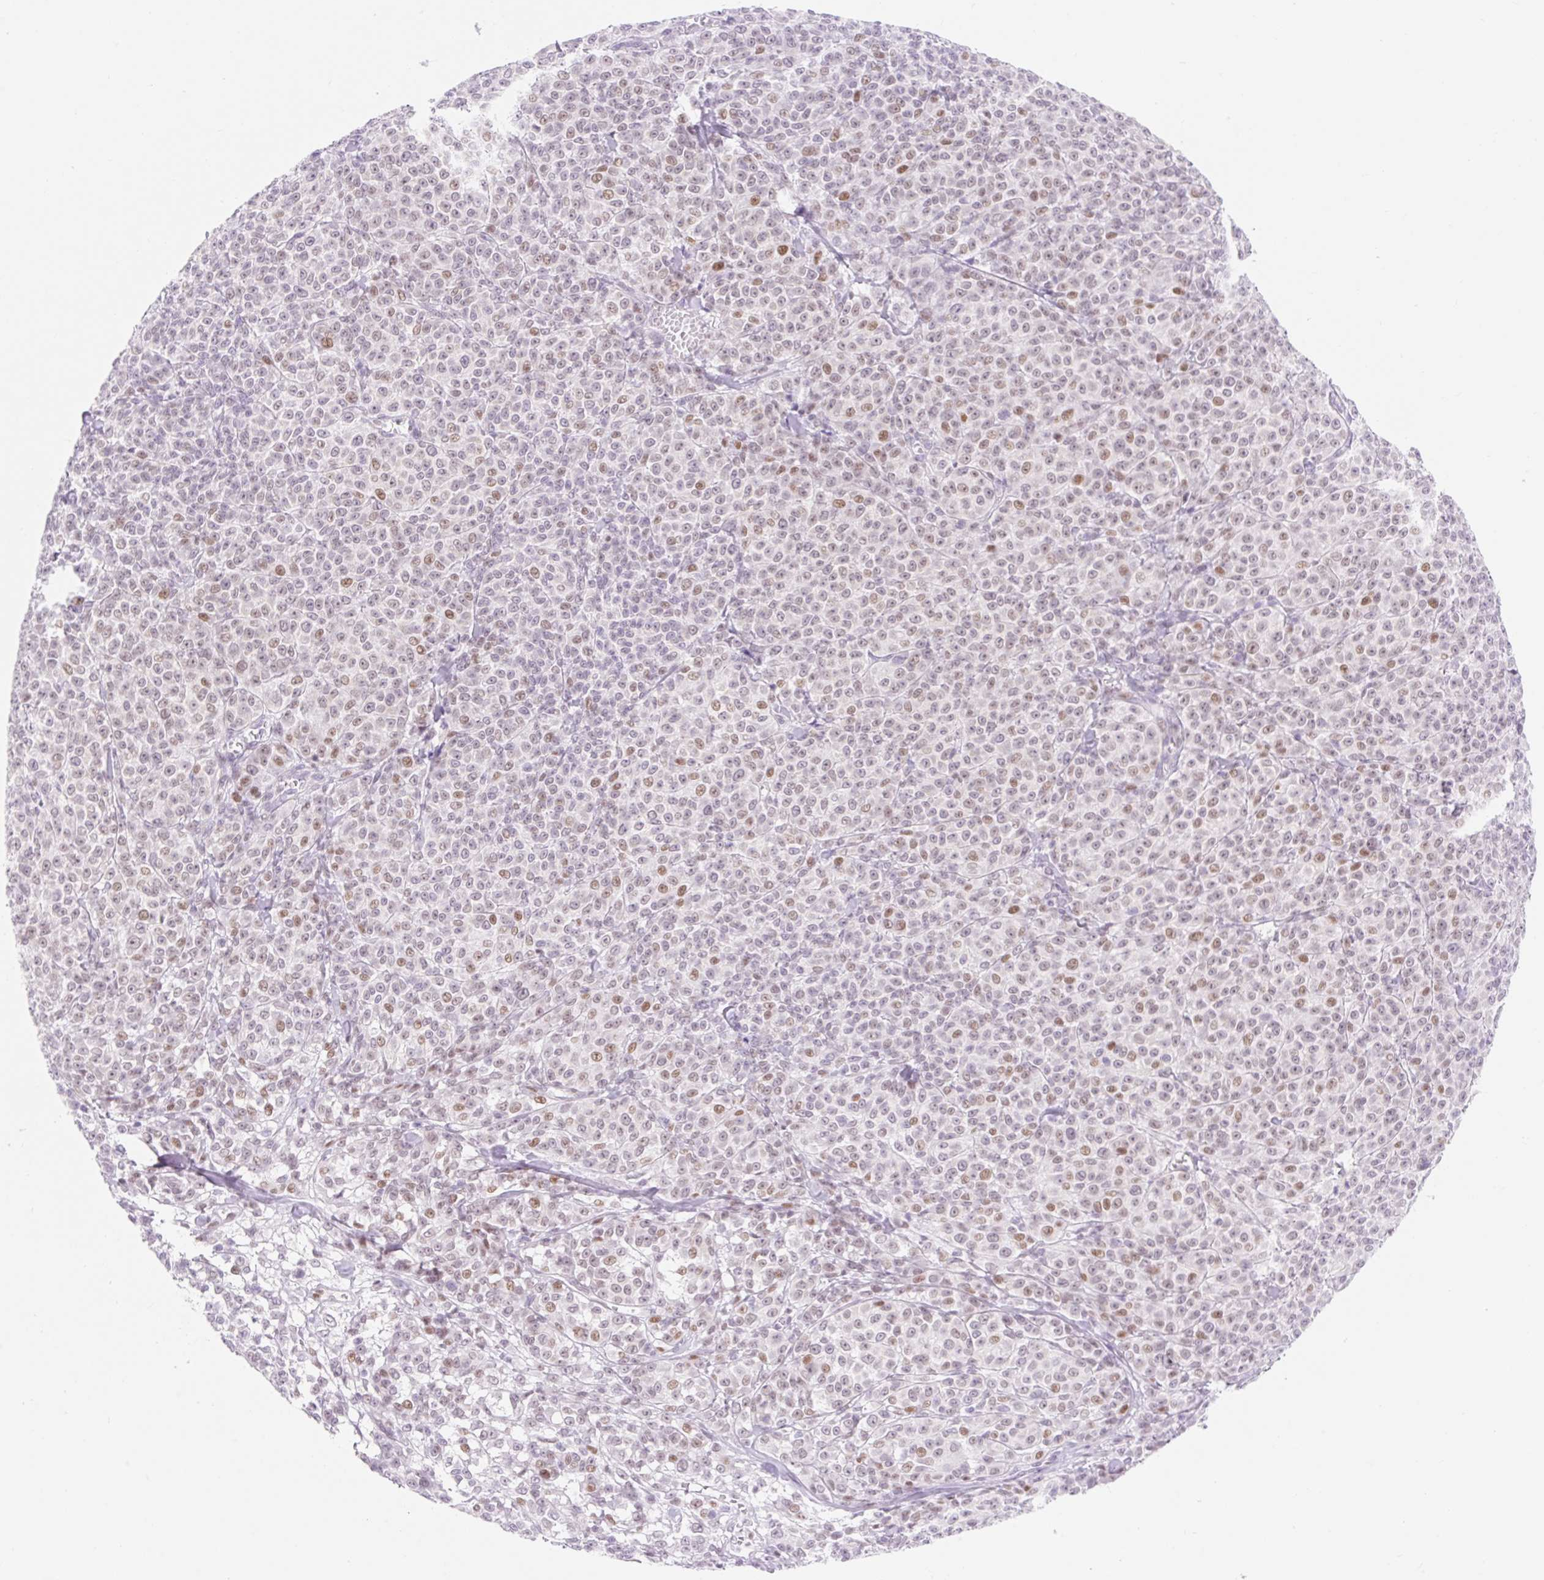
{"staining": {"intensity": "moderate", "quantity": "25%-75%", "location": "nuclear"}, "tissue": "melanoma", "cell_type": "Tumor cells", "image_type": "cancer", "snomed": [{"axis": "morphology", "description": "Normal tissue, NOS"}, {"axis": "morphology", "description": "Malignant melanoma, NOS"}, {"axis": "topography", "description": "Skin"}], "caption": "Brown immunohistochemical staining in malignant melanoma shows moderate nuclear expression in about 25%-75% of tumor cells.", "gene": "H2BW1", "patient": {"sex": "female", "age": 34}}